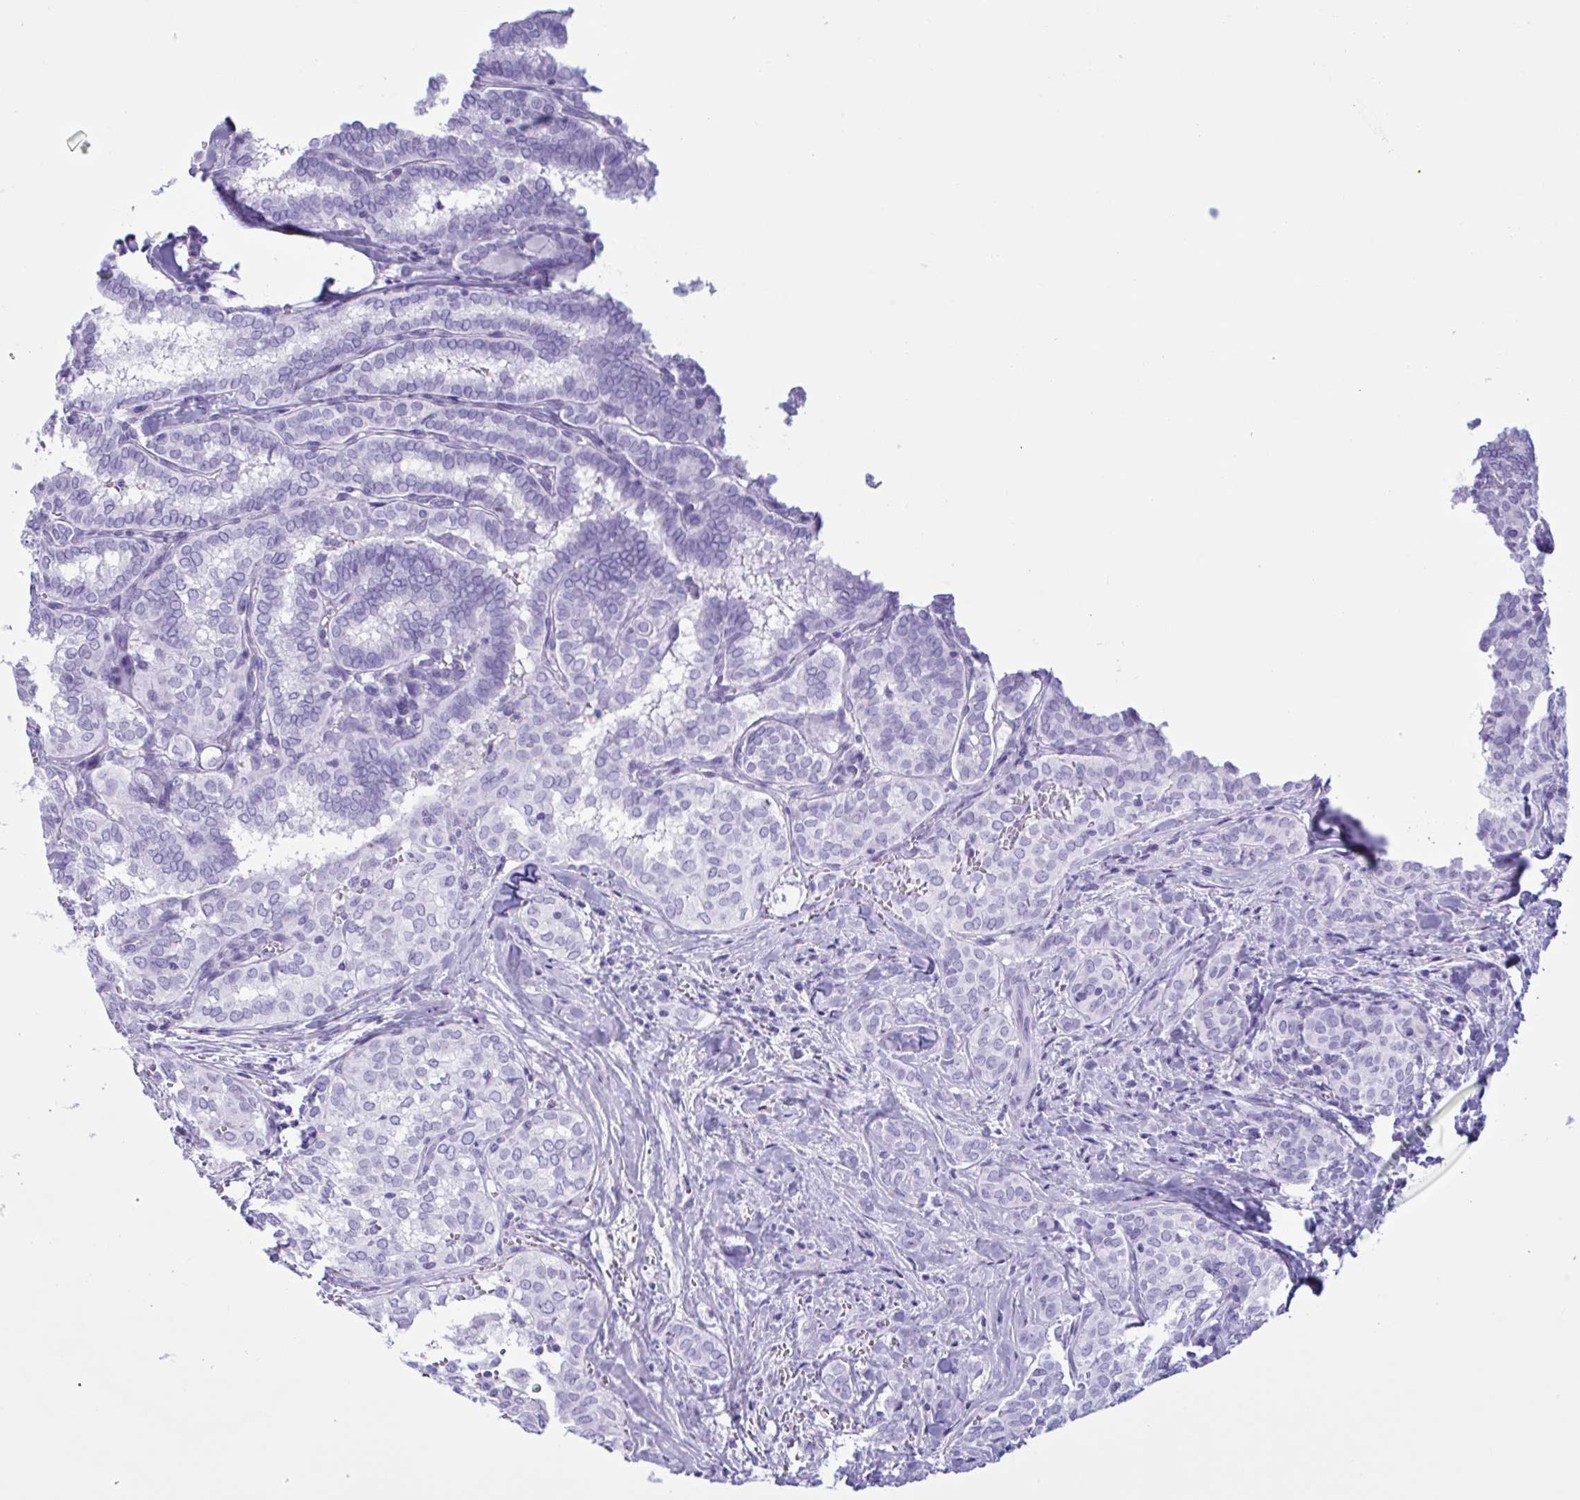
{"staining": {"intensity": "negative", "quantity": "none", "location": "none"}, "tissue": "thyroid cancer", "cell_type": "Tumor cells", "image_type": "cancer", "snomed": [{"axis": "morphology", "description": "Papillary adenocarcinoma, NOS"}, {"axis": "topography", "description": "Thyroid gland"}], "caption": "Papillary adenocarcinoma (thyroid) stained for a protein using IHC reveals no positivity tumor cells.", "gene": "MRGPRG", "patient": {"sex": "female", "age": 30}}